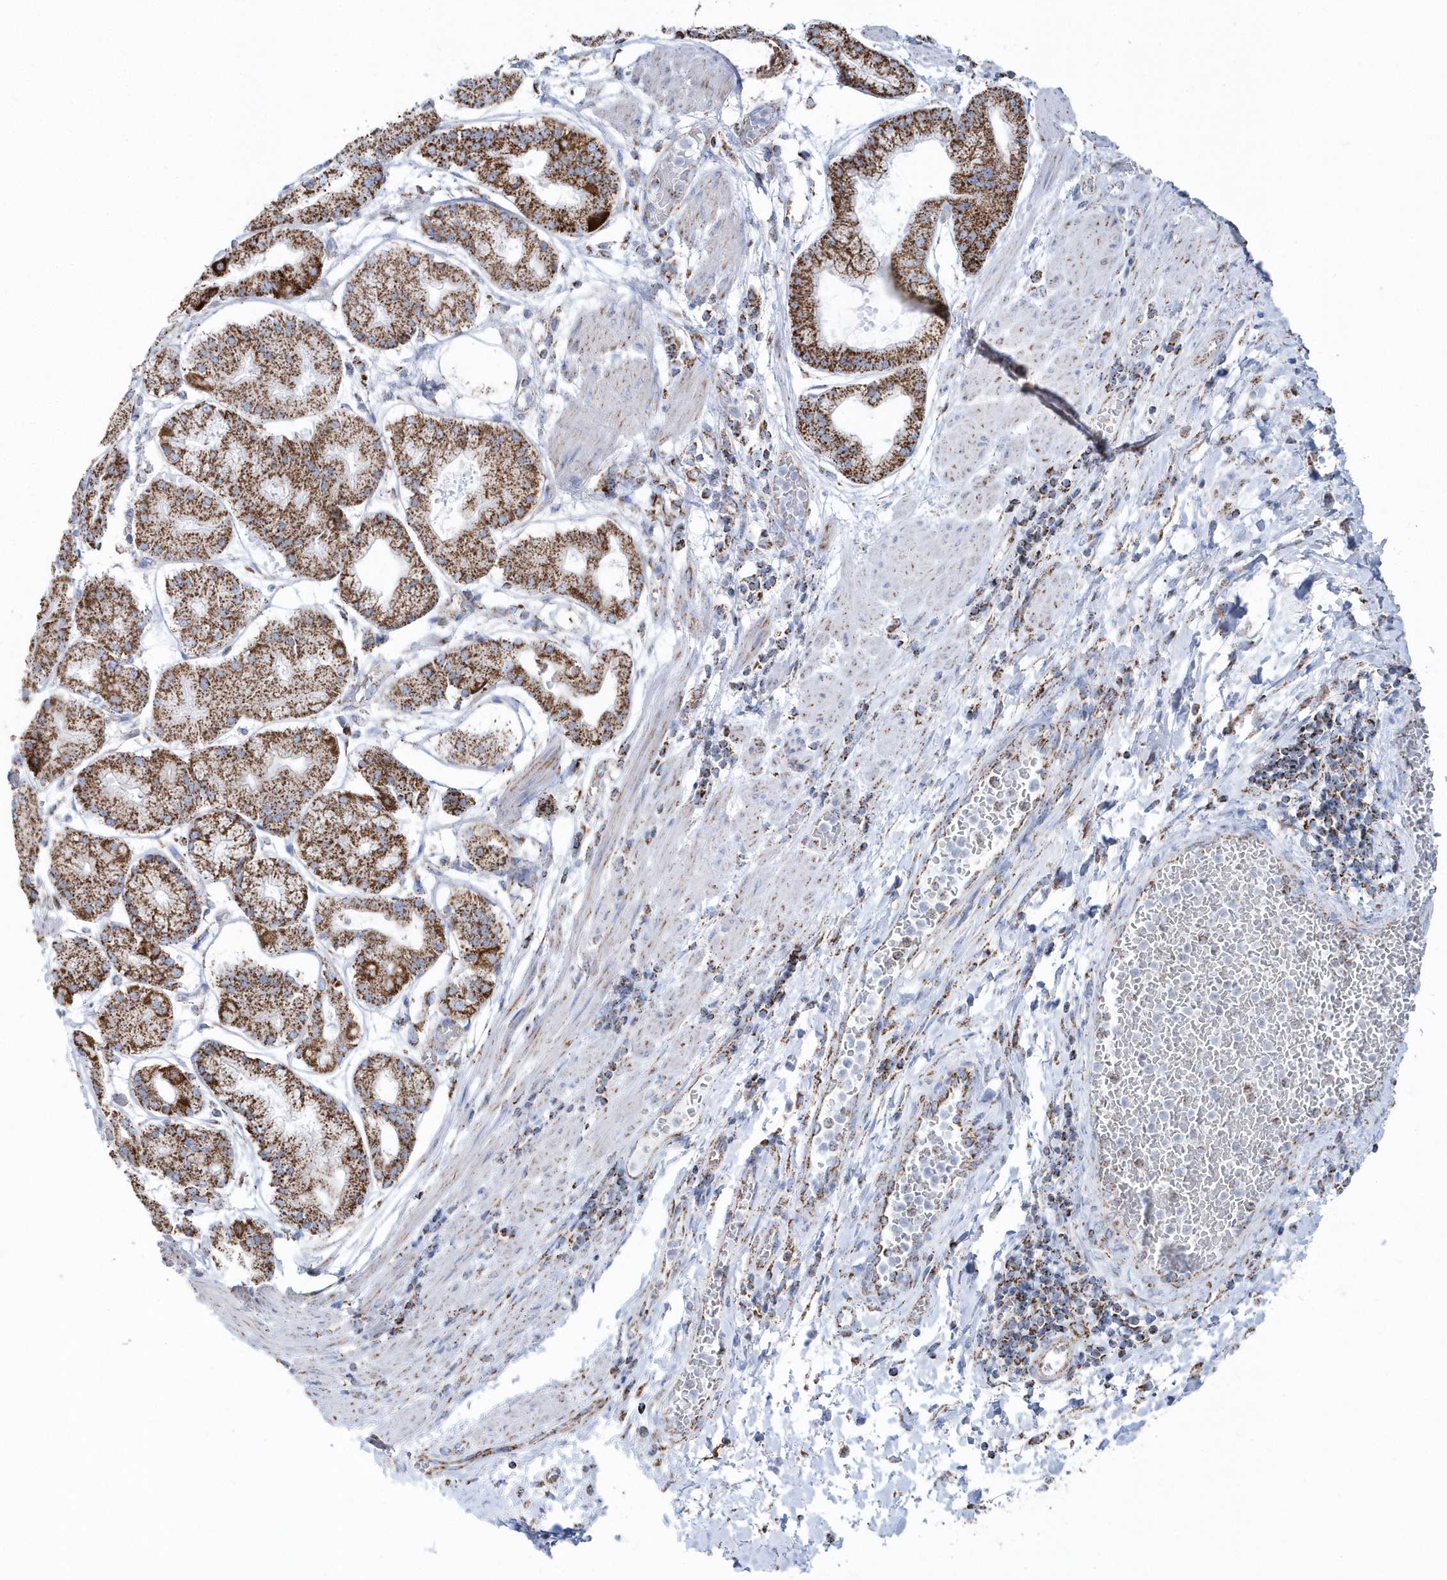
{"staining": {"intensity": "moderate", "quantity": ">75%", "location": "cytoplasmic/membranous"}, "tissue": "stomach cancer", "cell_type": "Tumor cells", "image_type": "cancer", "snomed": [{"axis": "morphology", "description": "Normal tissue, NOS"}, {"axis": "morphology", "description": "Adenocarcinoma, NOS"}, {"axis": "topography", "description": "Lymph node"}, {"axis": "topography", "description": "Stomach"}], "caption": "Adenocarcinoma (stomach) stained with immunohistochemistry (IHC) demonstrates moderate cytoplasmic/membranous positivity in approximately >75% of tumor cells.", "gene": "TMCO6", "patient": {"sex": "male", "age": 48}}